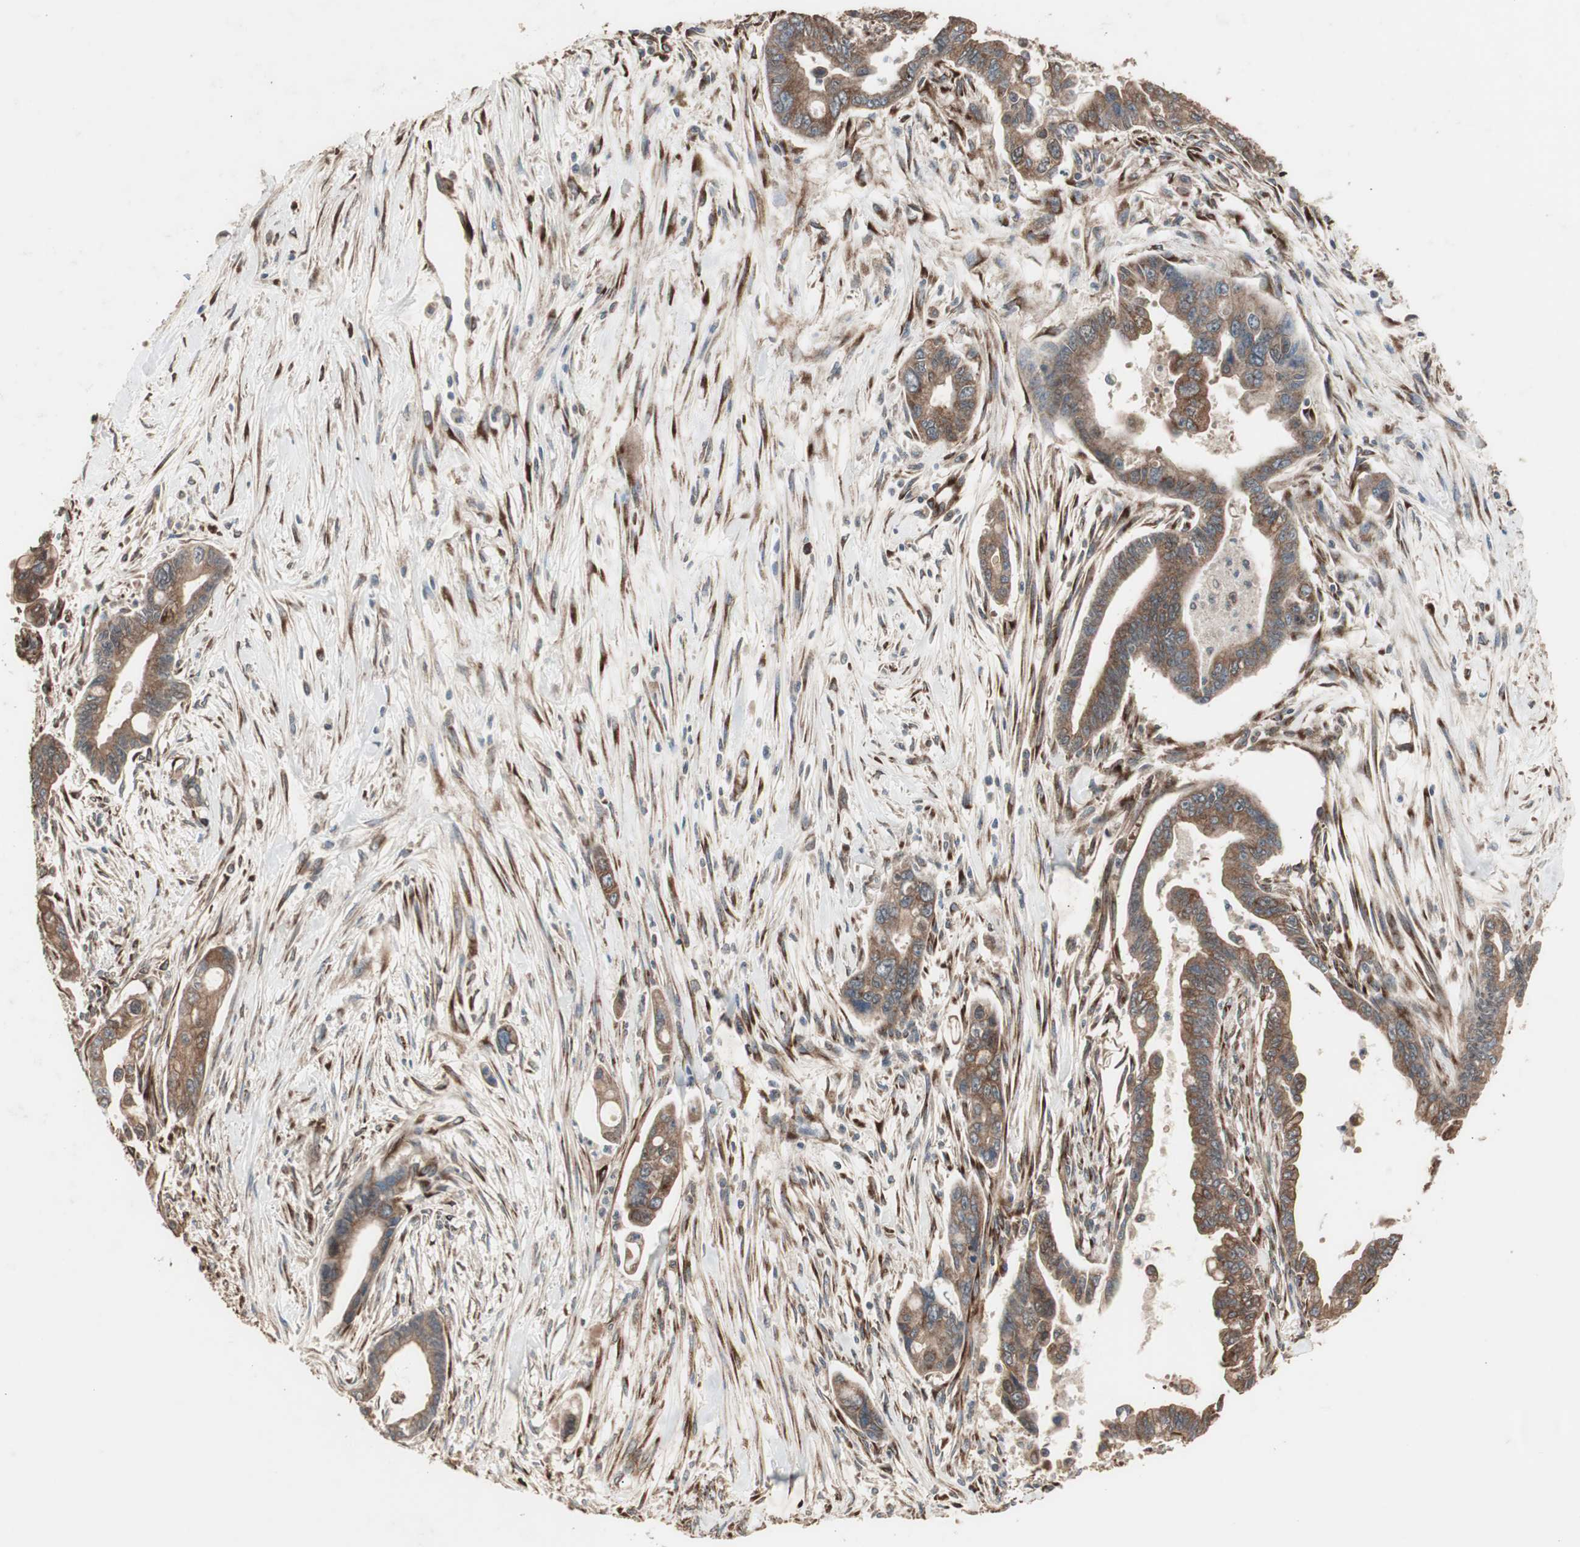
{"staining": {"intensity": "moderate", "quantity": ">75%", "location": "cytoplasmic/membranous"}, "tissue": "pancreatic cancer", "cell_type": "Tumor cells", "image_type": "cancer", "snomed": [{"axis": "morphology", "description": "Adenocarcinoma, NOS"}, {"axis": "topography", "description": "Pancreas"}], "caption": "Human pancreatic cancer stained with a brown dye demonstrates moderate cytoplasmic/membranous positive expression in about >75% of tumor cells.", "gene": "LZTS1", "patient": {"sex": "male", "age": 70}}